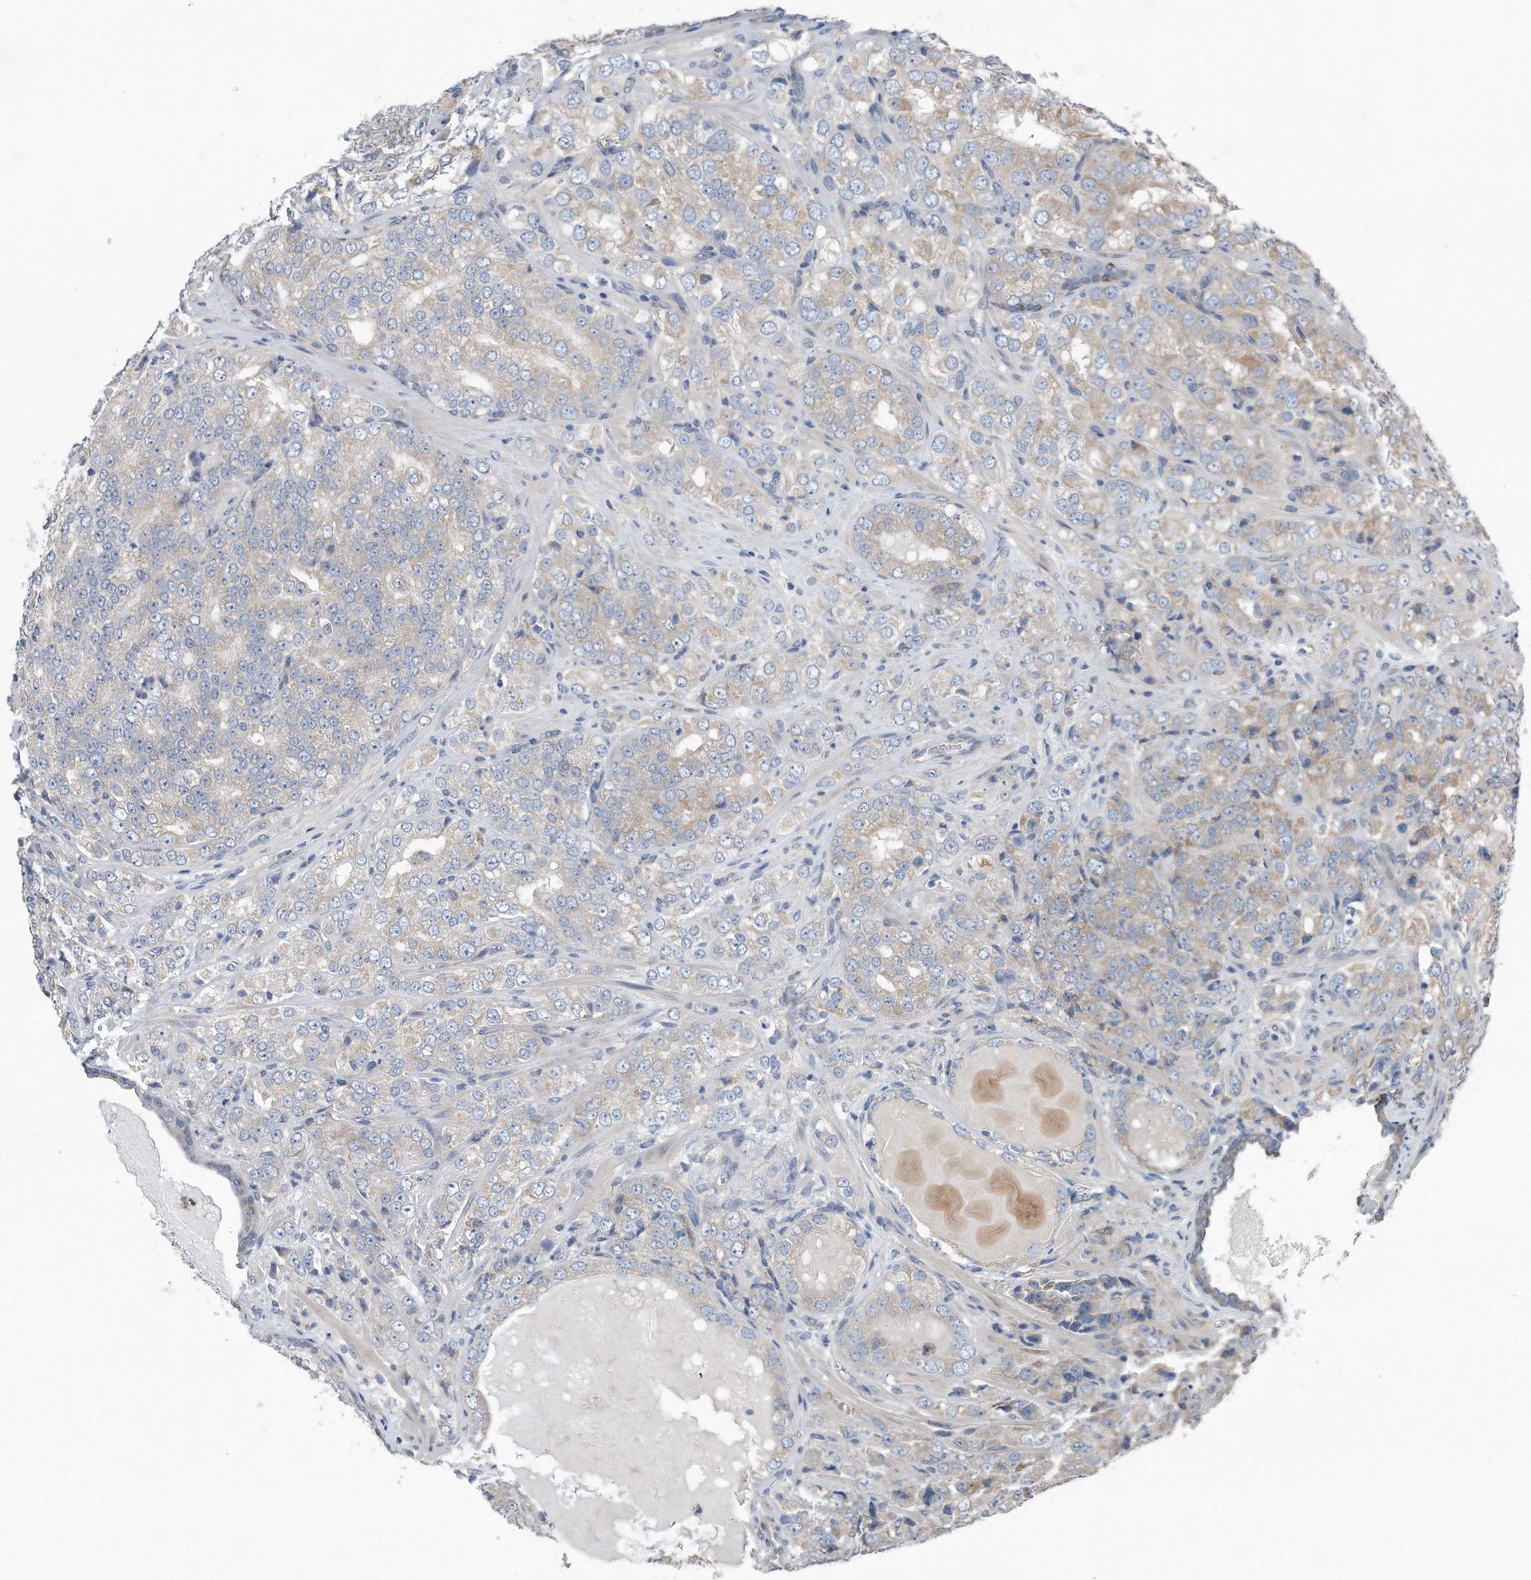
{"staining": {"intensity": "weak", "quantity": "25%-75%", "location": "cytoplasmic/membranous"}, "tissue": "prostate cancer", "cell_type": "Tumor cells", "image_type": "cancer", "snomed": [{"axis": "morphology", "description": "Adenocarcinoma, High grade"}, {"axis": "topography", "description": "Prostate"}], "caption": "Immunohistochemical staining of prostate cancer exhibits low levels of weak cytoplasmic/membranous expression in about 25%-75% of tumor cells.", "gene": "YRDC", "patient": {"sex": "male", "age": 58}}